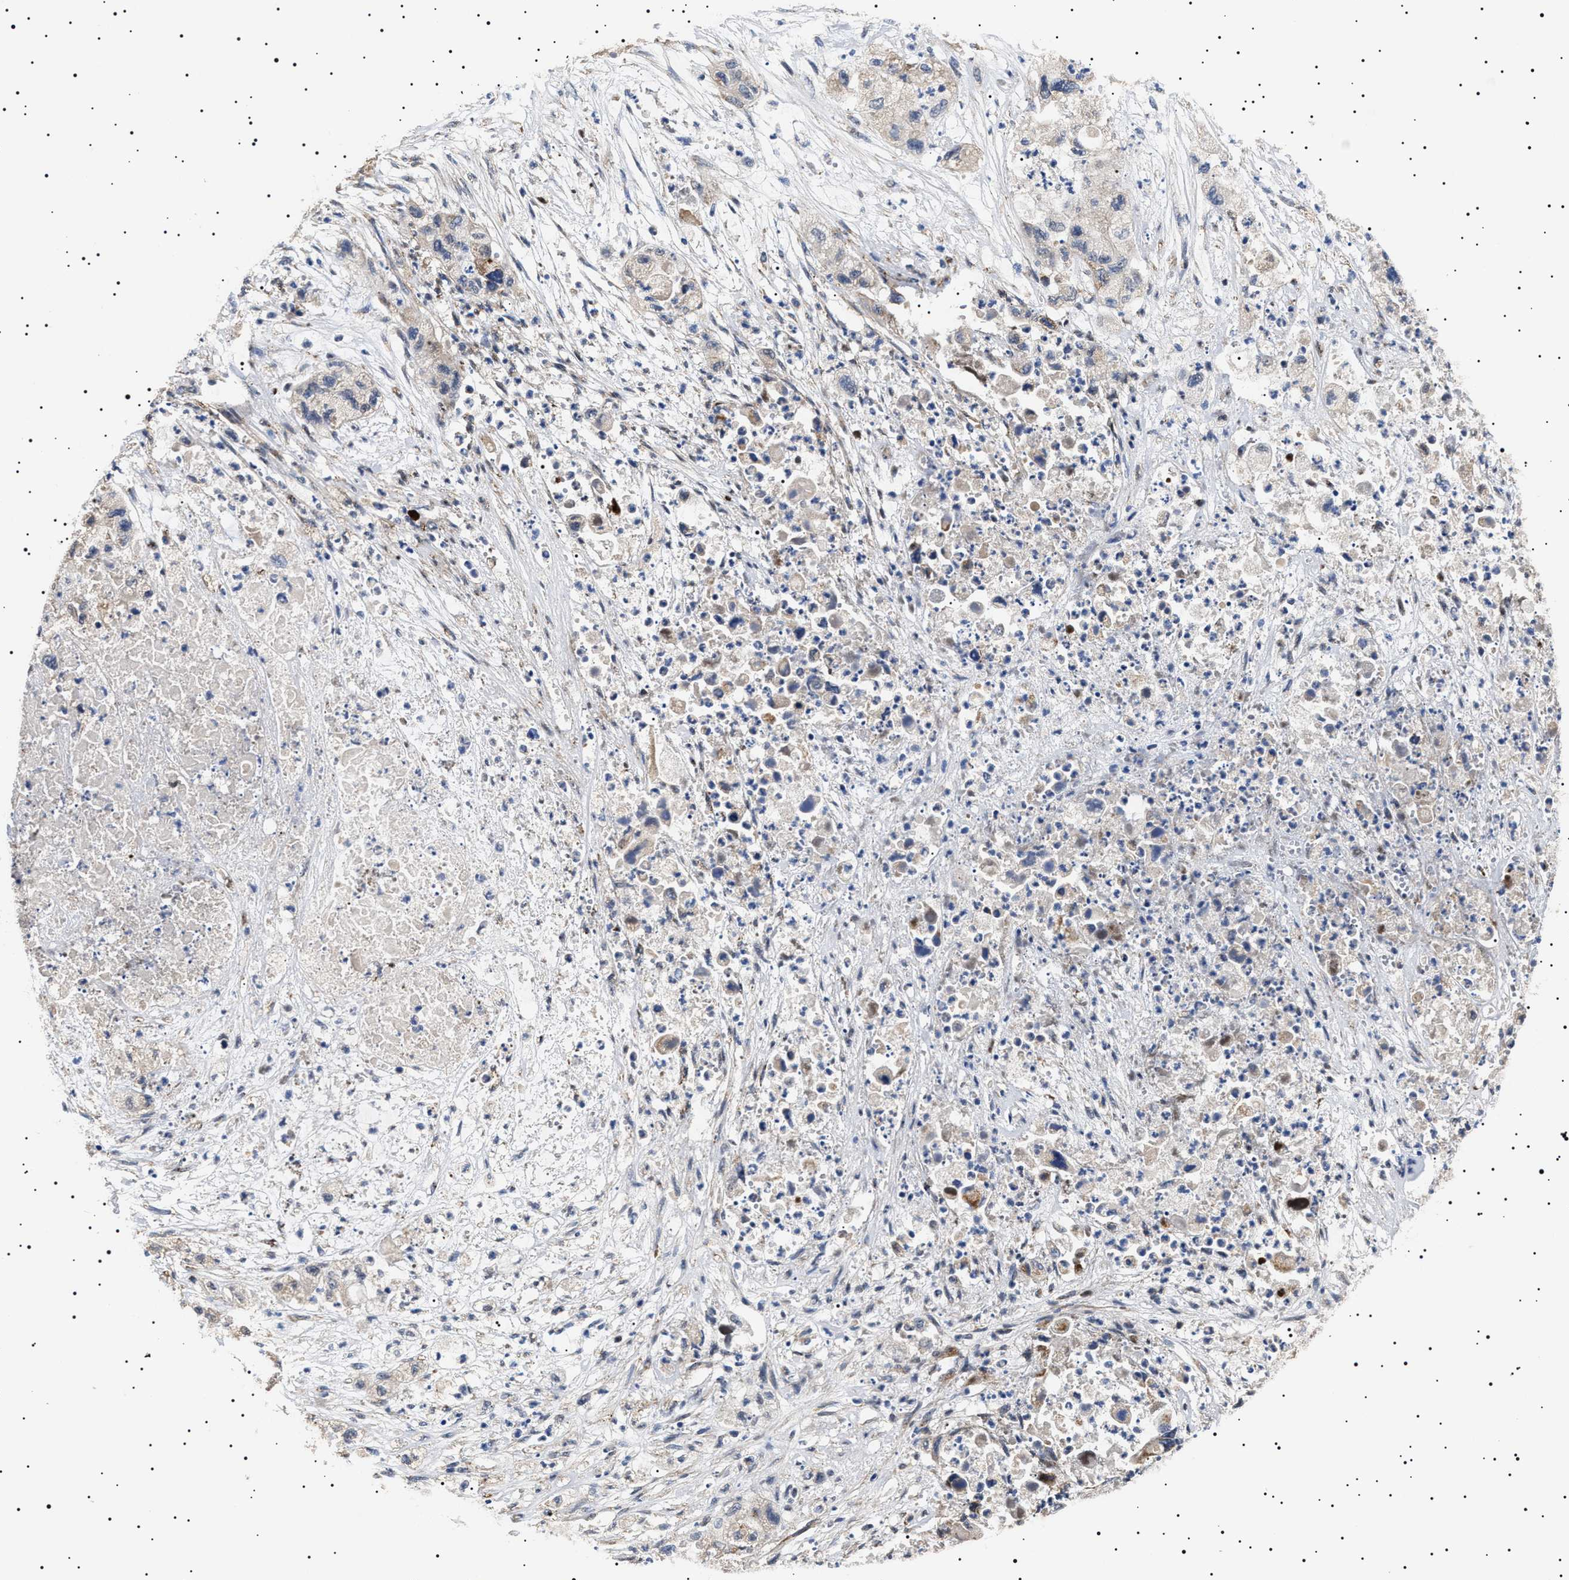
{"staining": {"intensity": "weak", "quantity": "25%-75%", "location": "cytoplasmic/membranous"}, "tissue": "pancreatic cancer", "cell_type": "Tumor cells", "image_type": "cancer", "snomed": [{"axis": "morphology", "description": "Adenocarcinoma, NOS"}, {"axis": "topography", "description": "Pancreas"}], "caption": "Protein expression analysis of human pancreatic cancer reveals weak cytoplasmic/membranous positivity in approximately 25%-75% of tumor cells.", "gene": "RAB34", "patient": {"sex": "female", "age": 78}}